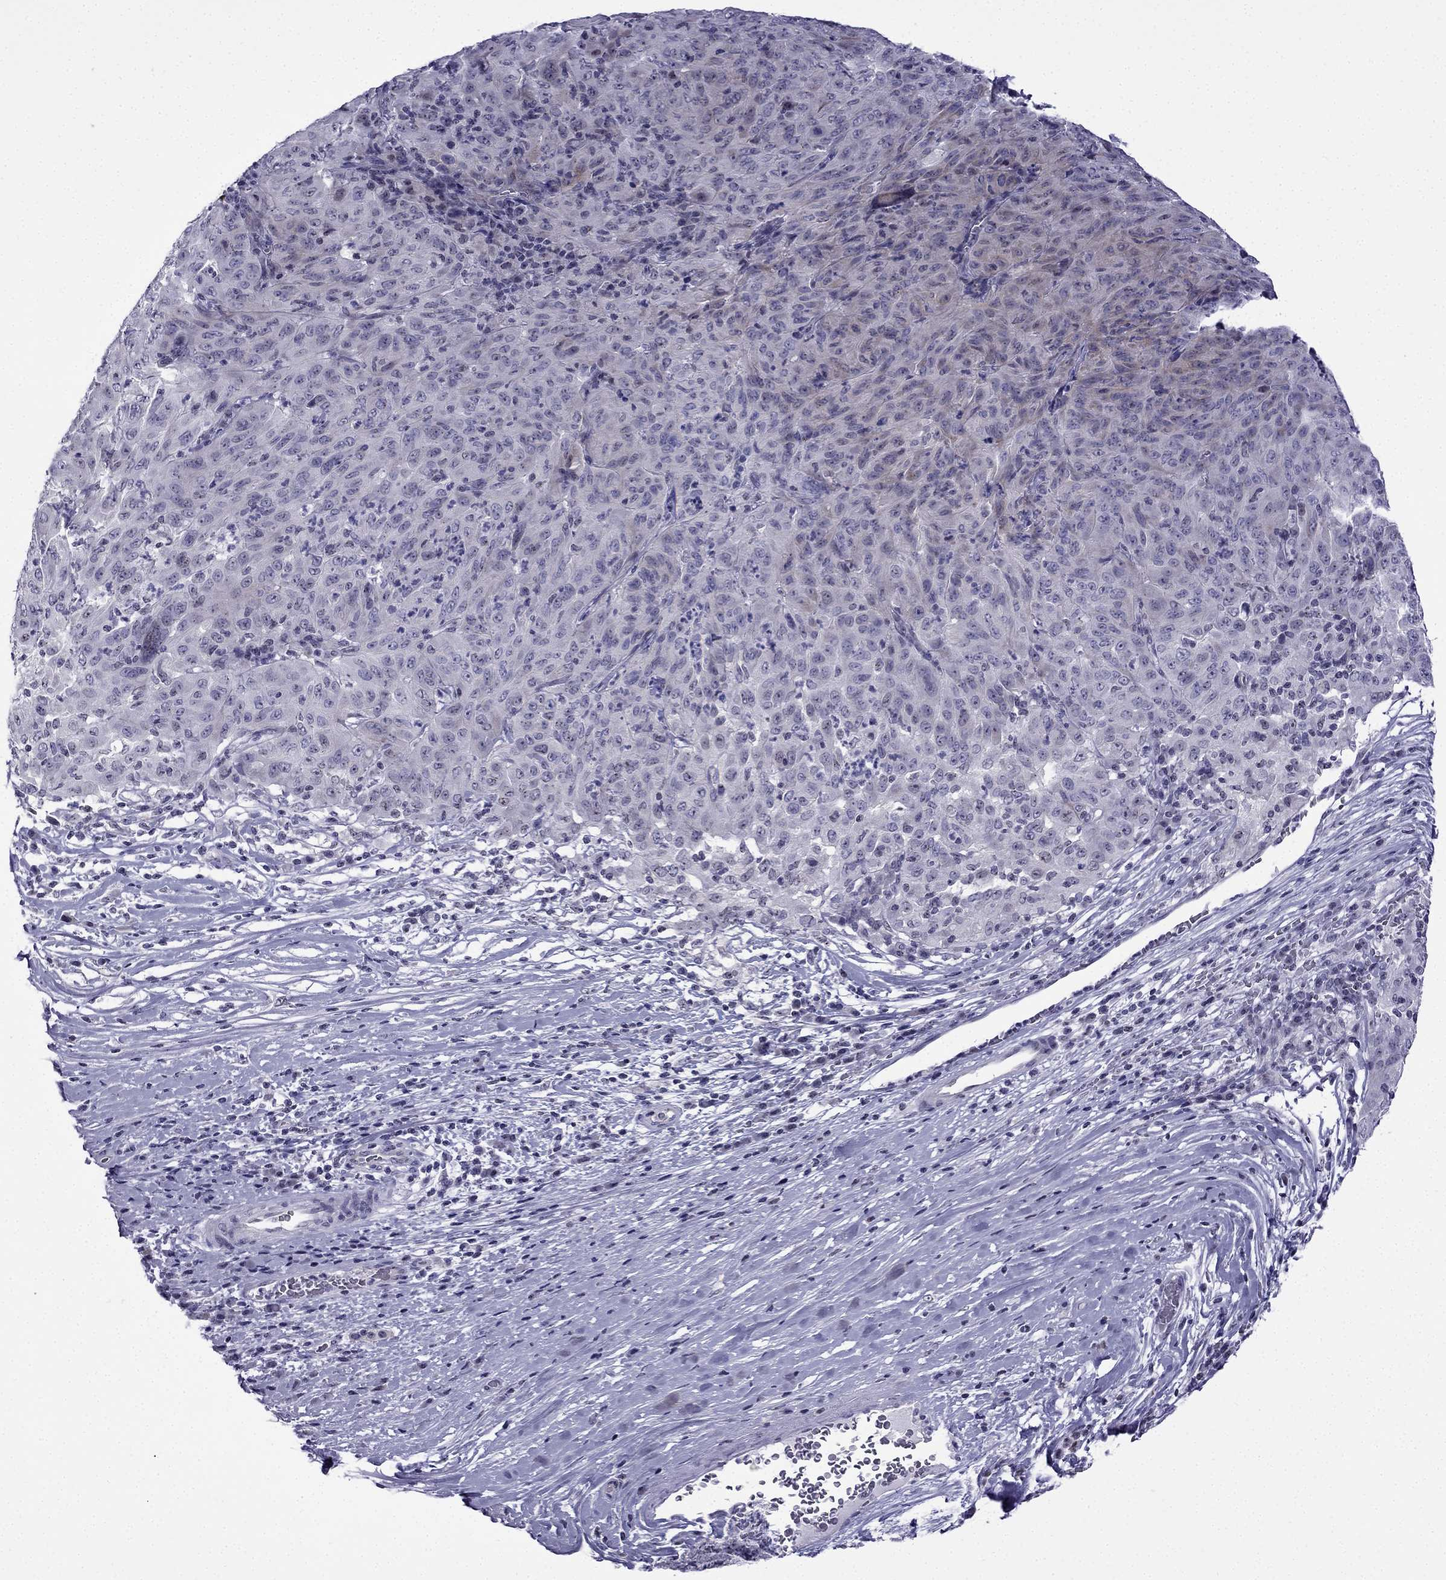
{"staining": {"intensity": "negative", "quantity": "none", "location": "none"}, "tissue": "pancreatic cancer", "cell_type": "Tumor cells", "image_type": "cancer", "snomed": [{"axis": "morphology", "description": "Adenocarcinoma, NOS"}, {"axis": "topography", "description": "Pancreas"}], "caption": "A micrograph of human pancreatic cancer is negative for staining in tumor cells. (DAB immunohistochemistry with hematoxylin counter stain).", "gene": "POM121L12", "patient": {"sex": "male", "age": 63}}